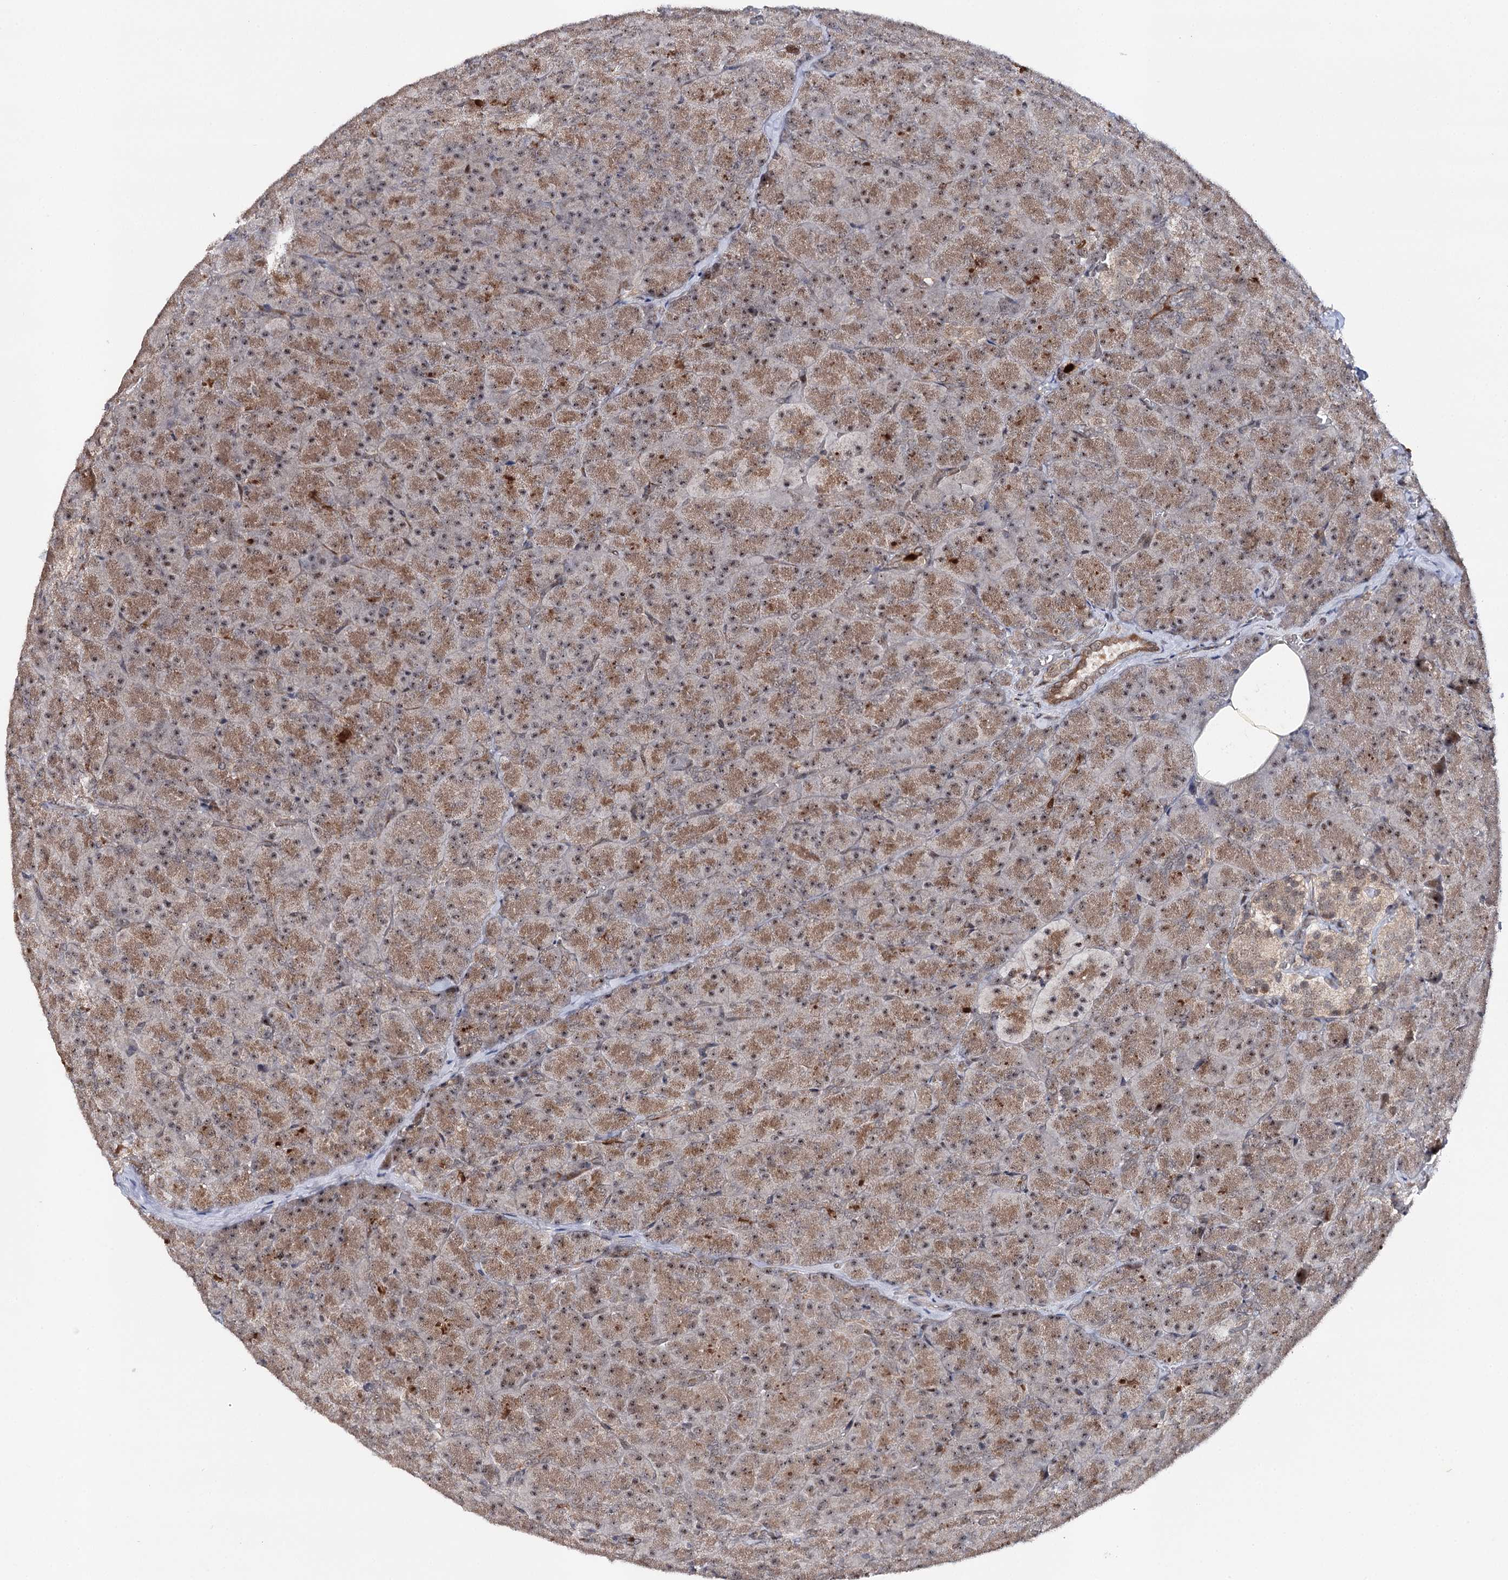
{"staining": {"intensity": "strong", "quantity": "25%-75%", "location": "cytoplasmic/membranous,nuclear"}, "tissue": "pancreas", "cell_type": "Exocrine glandular cells", "image_type": "normal", "snomed": [{"axis": "morphology", "description": "Normal tissue, NOS"}, {"axis": "topography", "description": "Pancreas"}], "caption": "DAB immunohistochemical staining of normal human pancreas shows strong cytoplasmic/membranous,nuclear protein positivity in approximately 25%-75% of exocrine glandular cells.", "gene": "BUD13", "patient": {"sex": "male", "age": 36}}